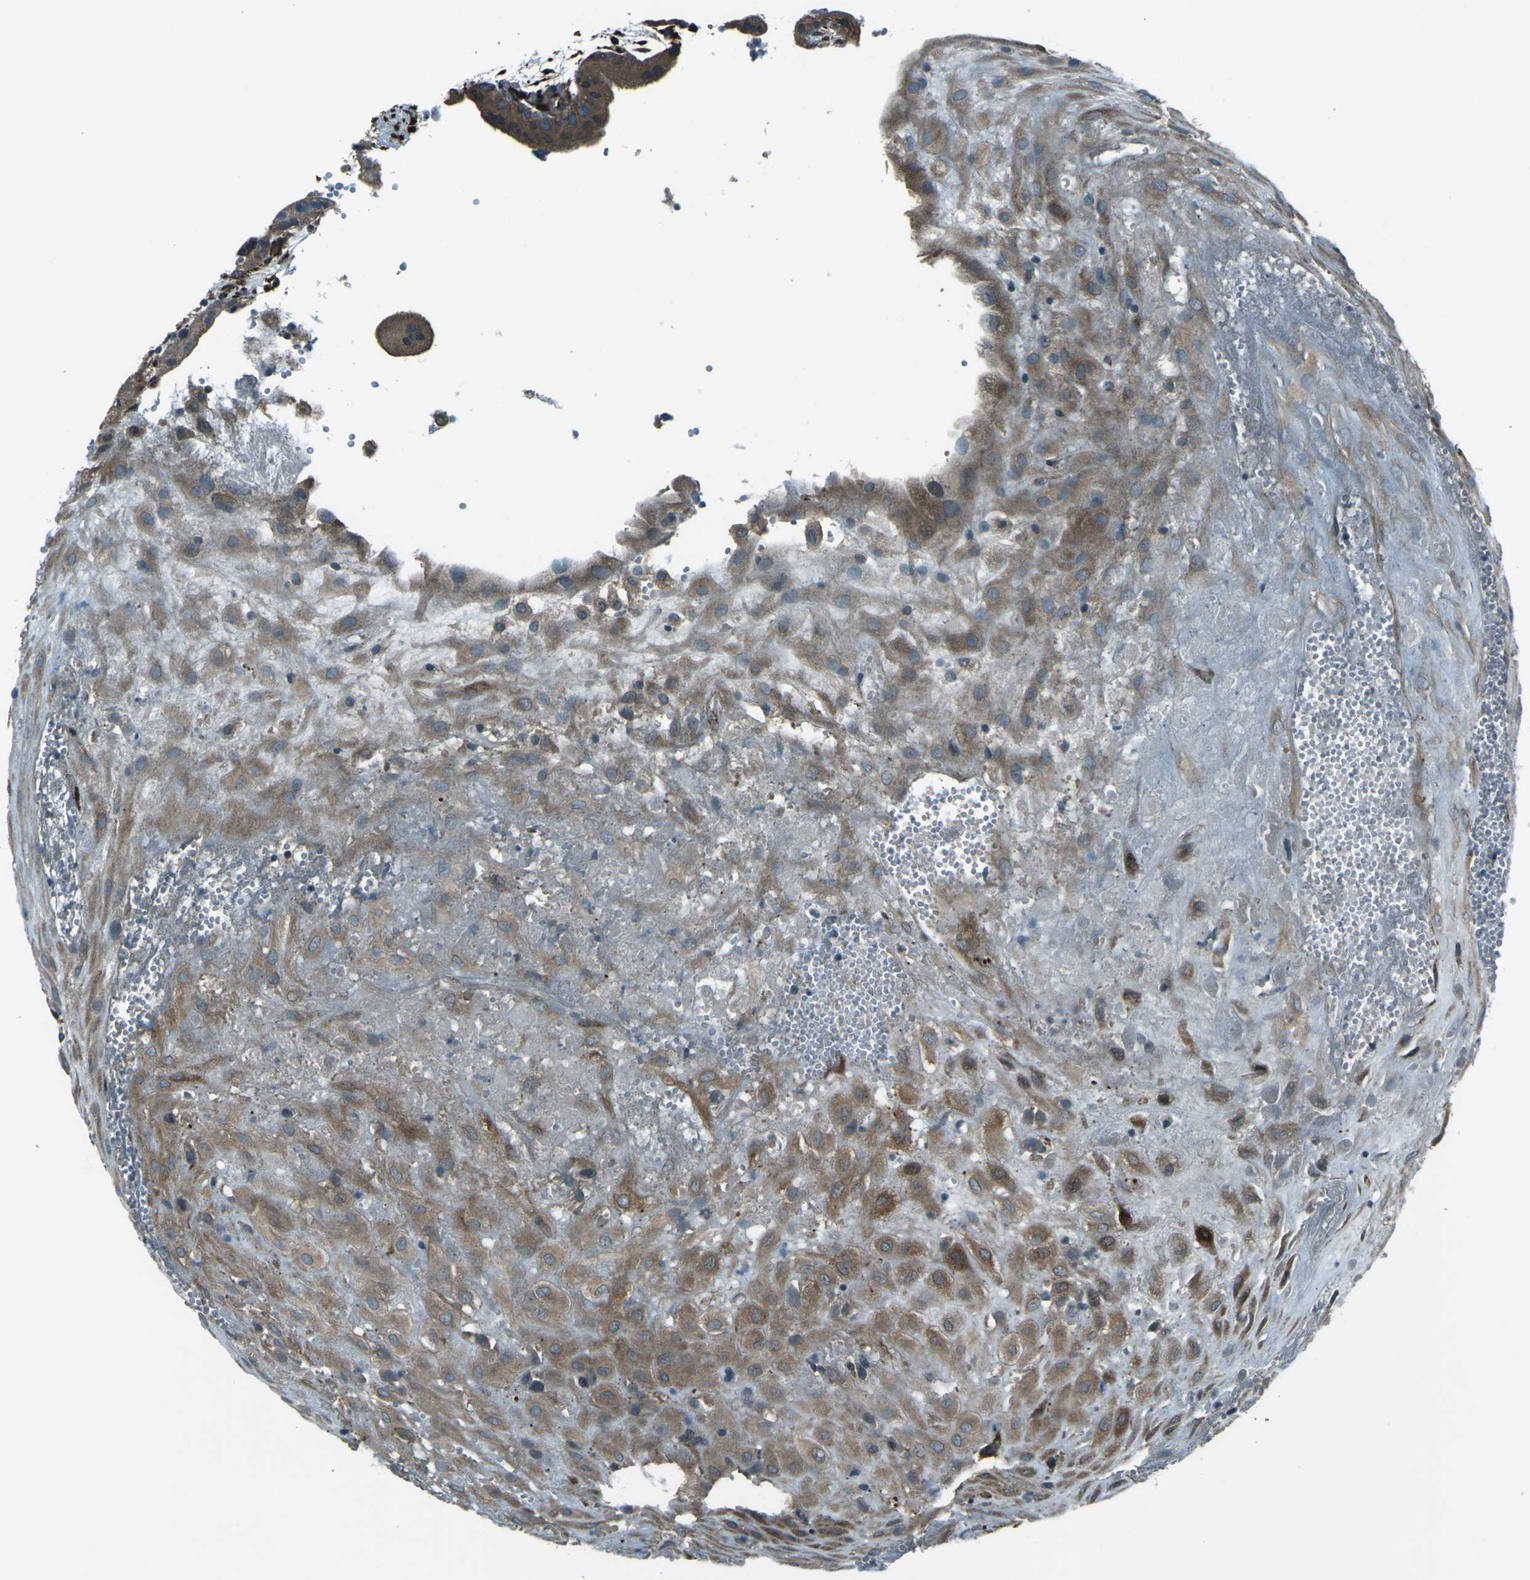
{"staining": {"intensity": "moderate", "quantity": ">75%", "location": "cytoplasmic/membranous"}, "tissue": "placenta", "cell_type": "Decidual cells", "image_type": "normal", "snomed": [{"axis": "morphology", "description": "Normal tissue, NOS"}, {"axis": "topography", "description": "Placenta"}], "caption": "About >75% of decidual cells in benign human placenta reveal moderate cytoplasmic/membranous protein staining as visualized by brown immunohistochemical staining.", "gene": "LSMEM1", "patient": {"sex": "female", "age": 18}}